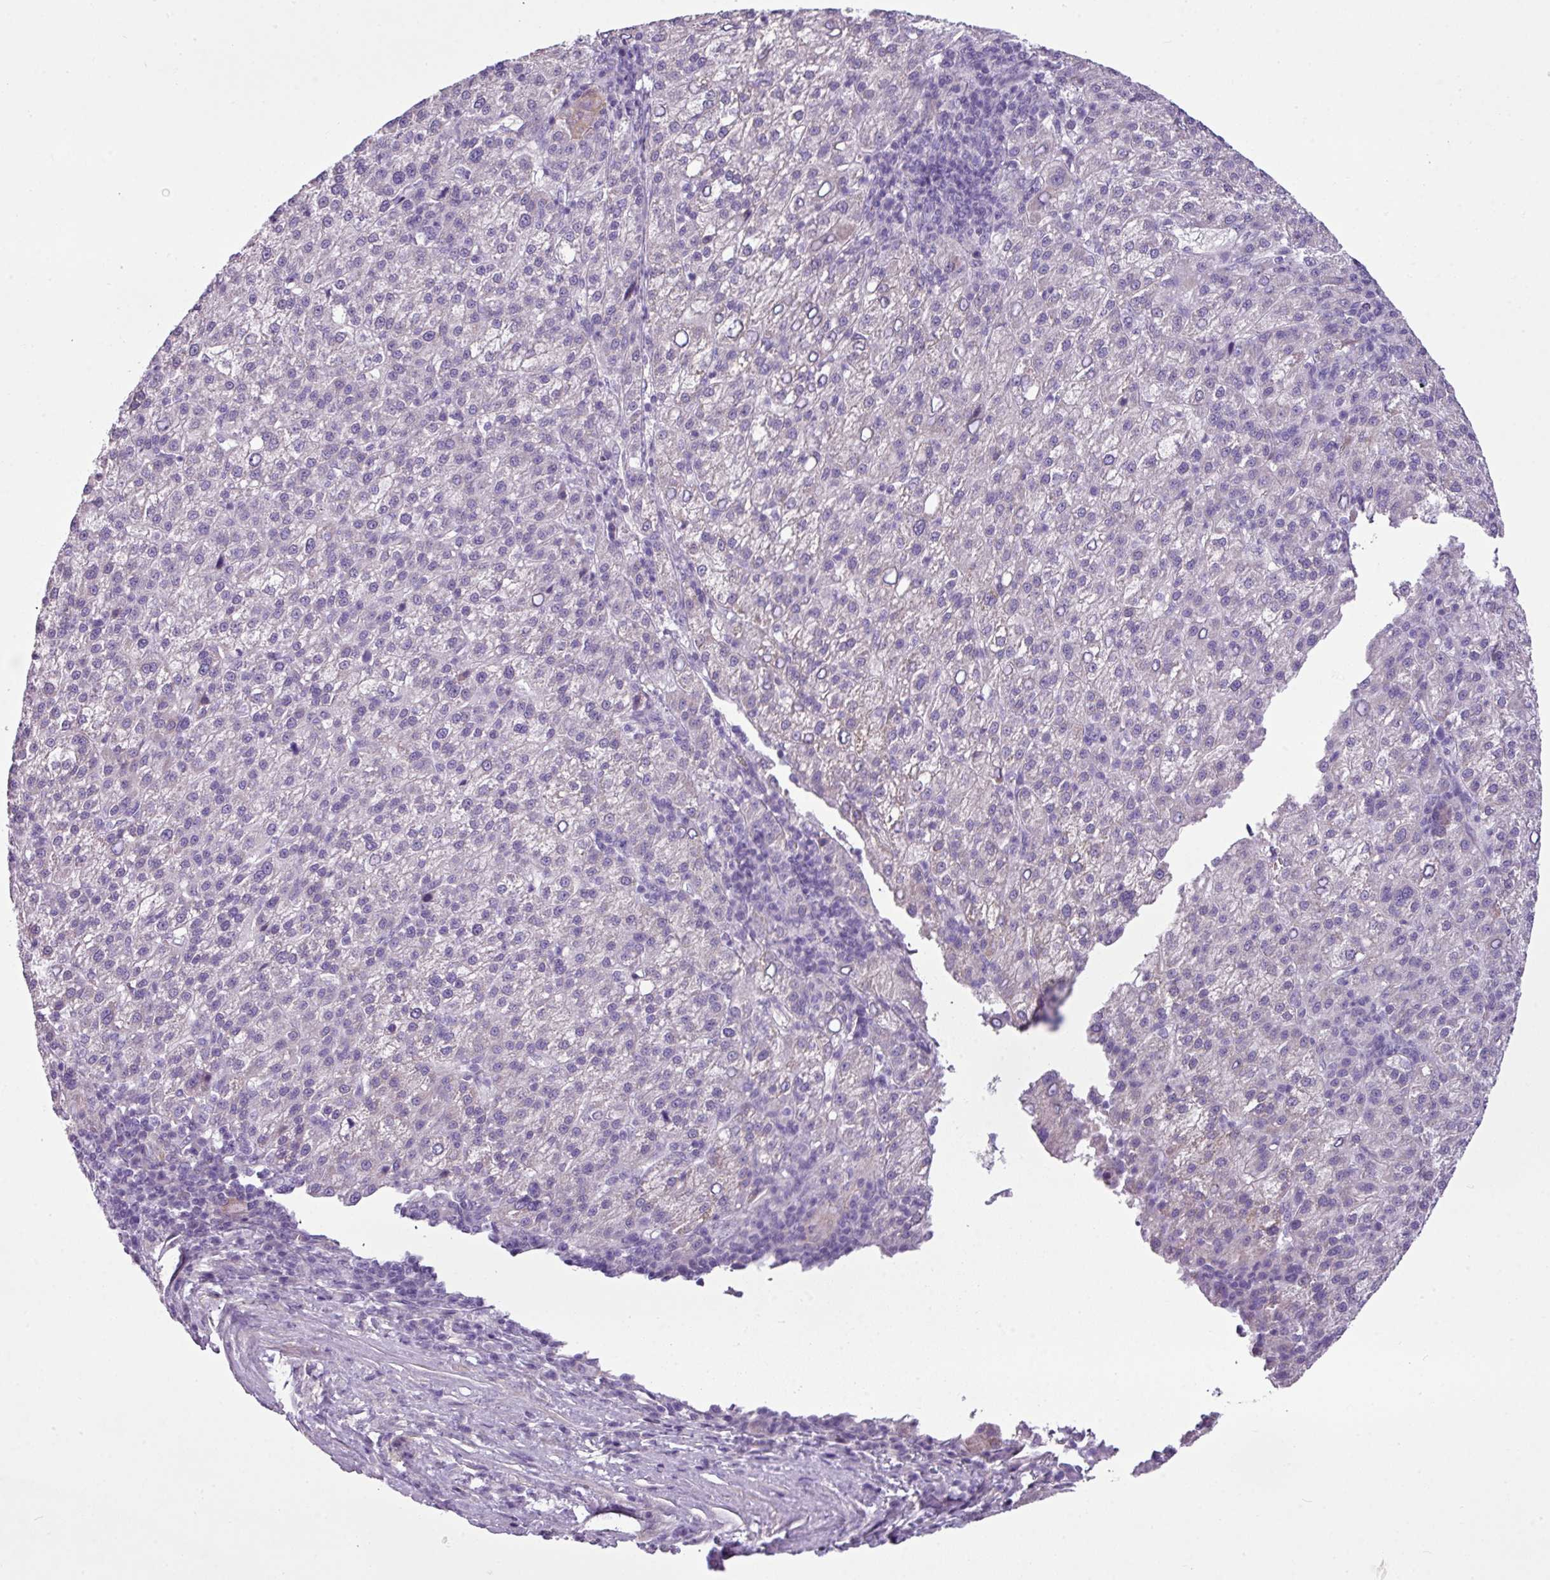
{"staining": {"intensity": "negative", "quantity": "none", "location": "none"}, "tissue": "liver cancer", "cell_type": "Tumor cells", "image_type": "cancer", "snomed": [{"axis": "morphology", "description": "Carcinoma, Hepatocellular, NOS"}, {"axis": "topography", "description": "Liver"}], "caption": "This is an immunohistochemistry micrograph of hepatocellular carcinoma (liver). There is no staining in tumor cells.", "gene": "TMEM178B", "patient": {"sex": "female", "age": 58}}